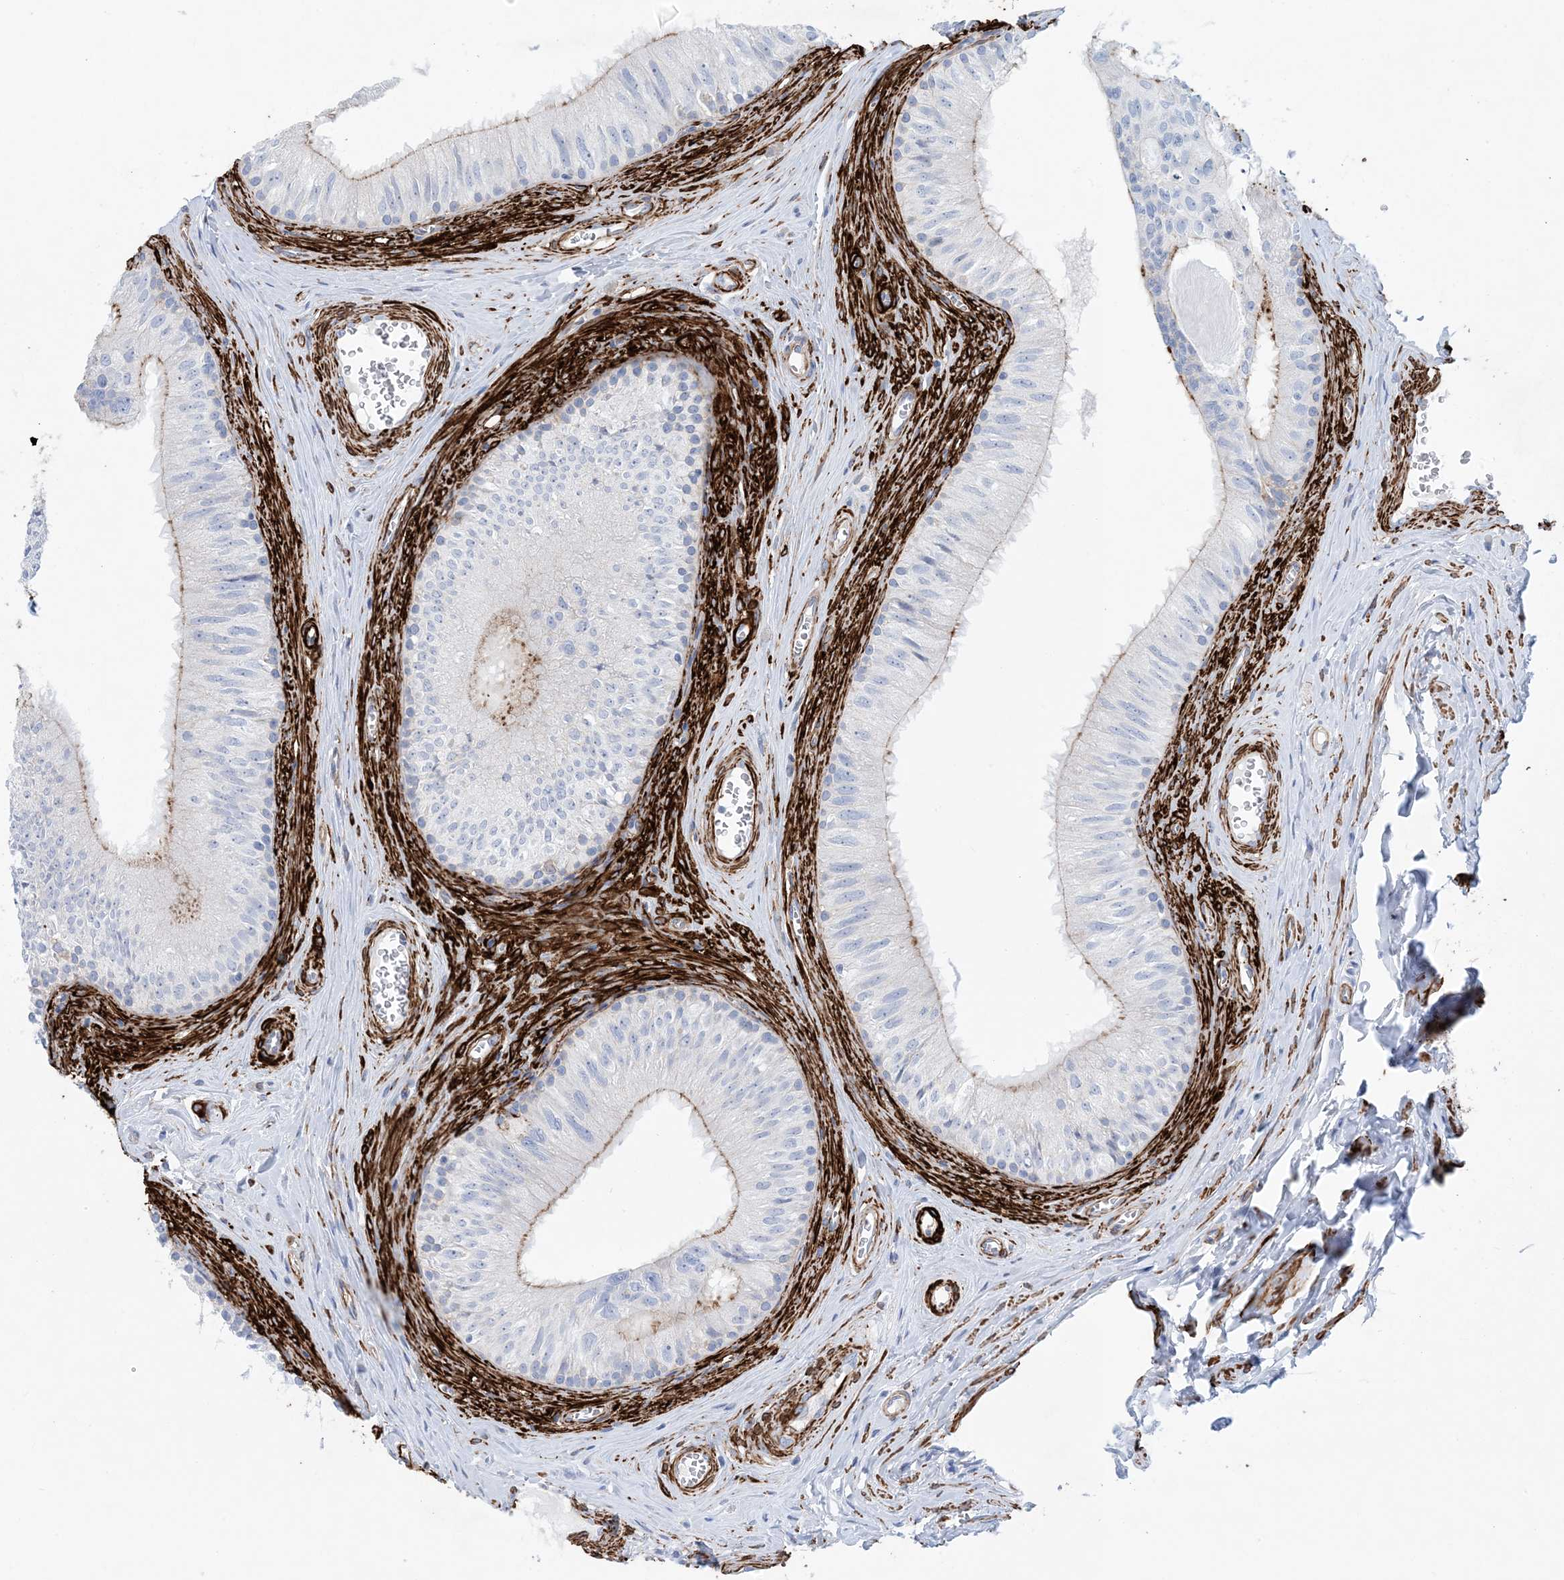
{"staining": {"intensity": "weak", "quantity": "<25%", "location": "cytoplasmic/membranous"}, "tissue": "epididymis", "cell_type": "Glandular cells", "image_type": "normal", "snomed": [{"axis": "morphology", "description": "Normal tissue, NOS"}, {"axis": "topography", "description": "Epididymis"}], "caption": "This image is of normal epididymis stained with immunohistochemistry to label a protein in brown with the nuclei are counter-stained blue. There is no staining in glandular cells.", "gene": "SHANK1", "patient": {"sex": "male", "age": 46}}